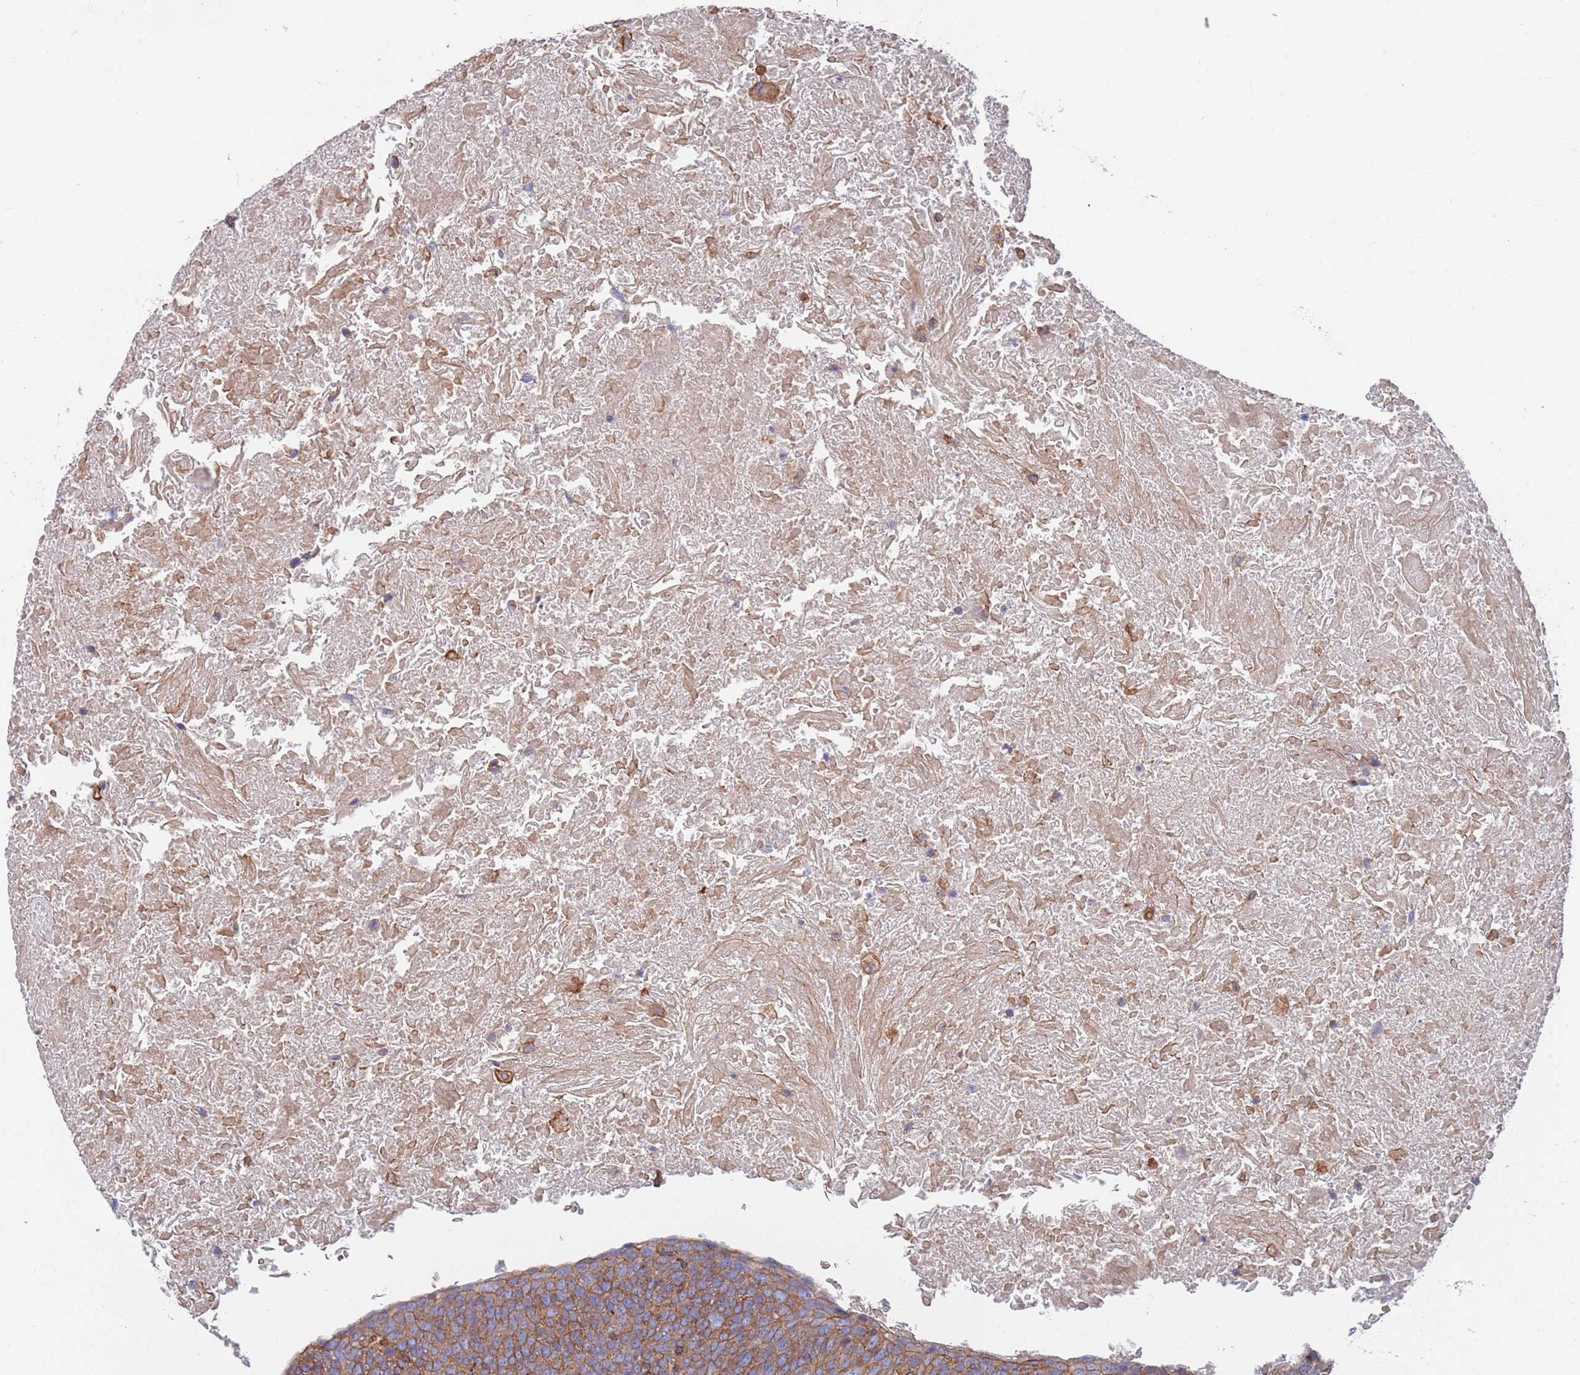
{"staining": {"intensity": "moderate", "quantity": ">75%", "location": "cytoplasmic/membranous"}, "tissue": "head and neck cancer", "cell_type": "Tumor cells", "image_type": "cancer", "snomed": [{"axis": "morphology", "description": "Squamous cell carcinoma, NOS"}, {"axis": "morphology", "description": "Squamous cell carcinoma, metastatic, NOS"}, {"axis": "topography", "description": "Lymph node"}, {"axis": "topography", "description": "Head-Neck"}], "caption": "DAB (3,3'-diaminobenzidine) immunohistochemical staining of human squamous cell carcinoma (head and neck) demonstrates moderate cytoplasmic/membranous protein positivity in about >75% of tumor cells.", "gene": "JAKMIP2", "patient": {"sex": "male", "age": 62}}